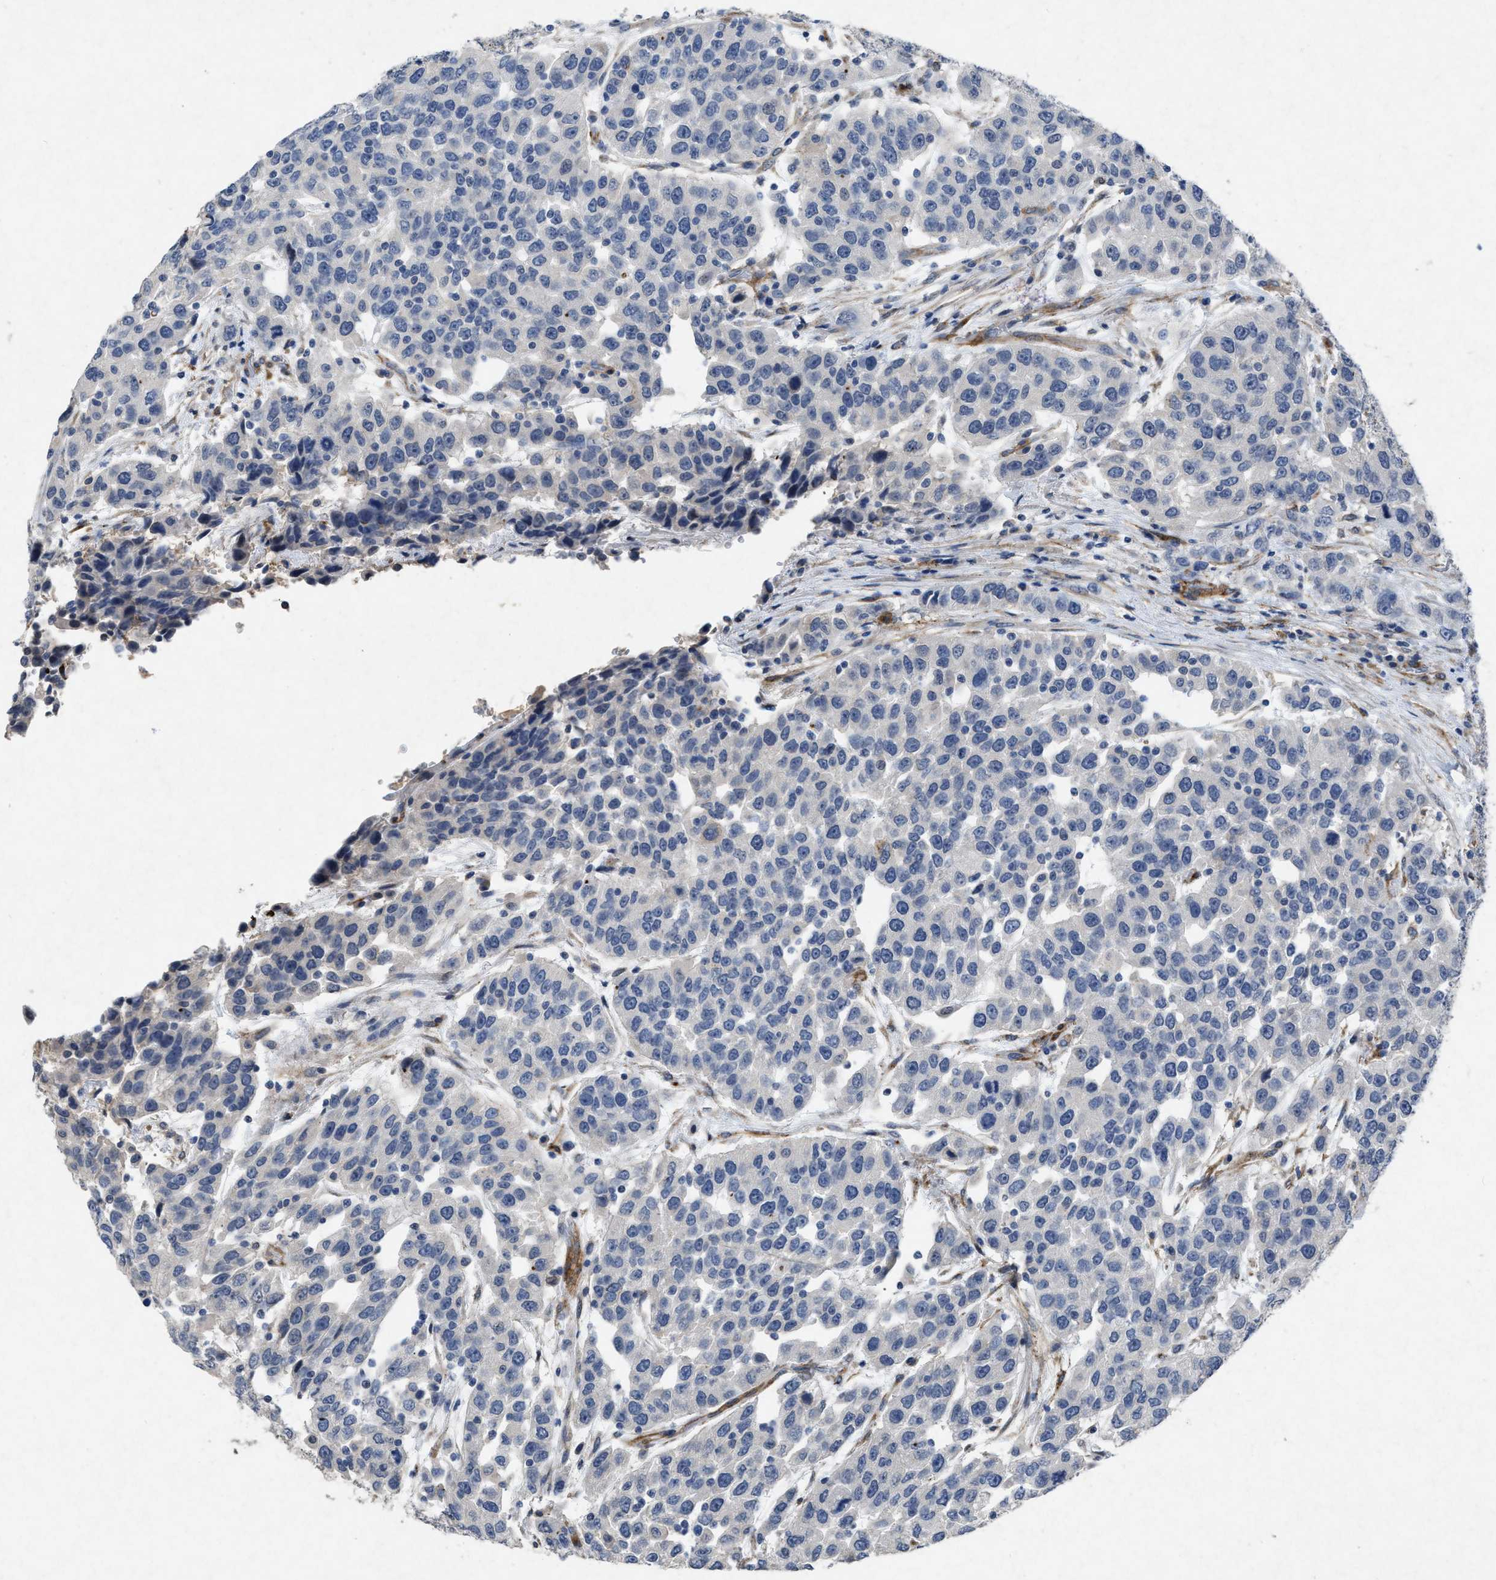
{"staining": {"intensity": "negative", "quantity": "none", "location": "none"}, "tissue": "urothelial cancer", "cell_type": "Tumor cells", "image_type": "cancer", "snomed": [{"axis": "morphology", "description": "Urothelial carcinoma, High grade"}, {"axis": "topography", "description": "Urinary bladder"}], "caption": "IHC micrograph of neoplastic tissue: human urothelial carcinoma (high-grade) stained with DAB demonstrates no significant protein expression in tumor cells. (IHC, brightfield microscopy, high magnification).", "gene": "PDGFRA", "patient": {"sex": "female", "age": 80}}